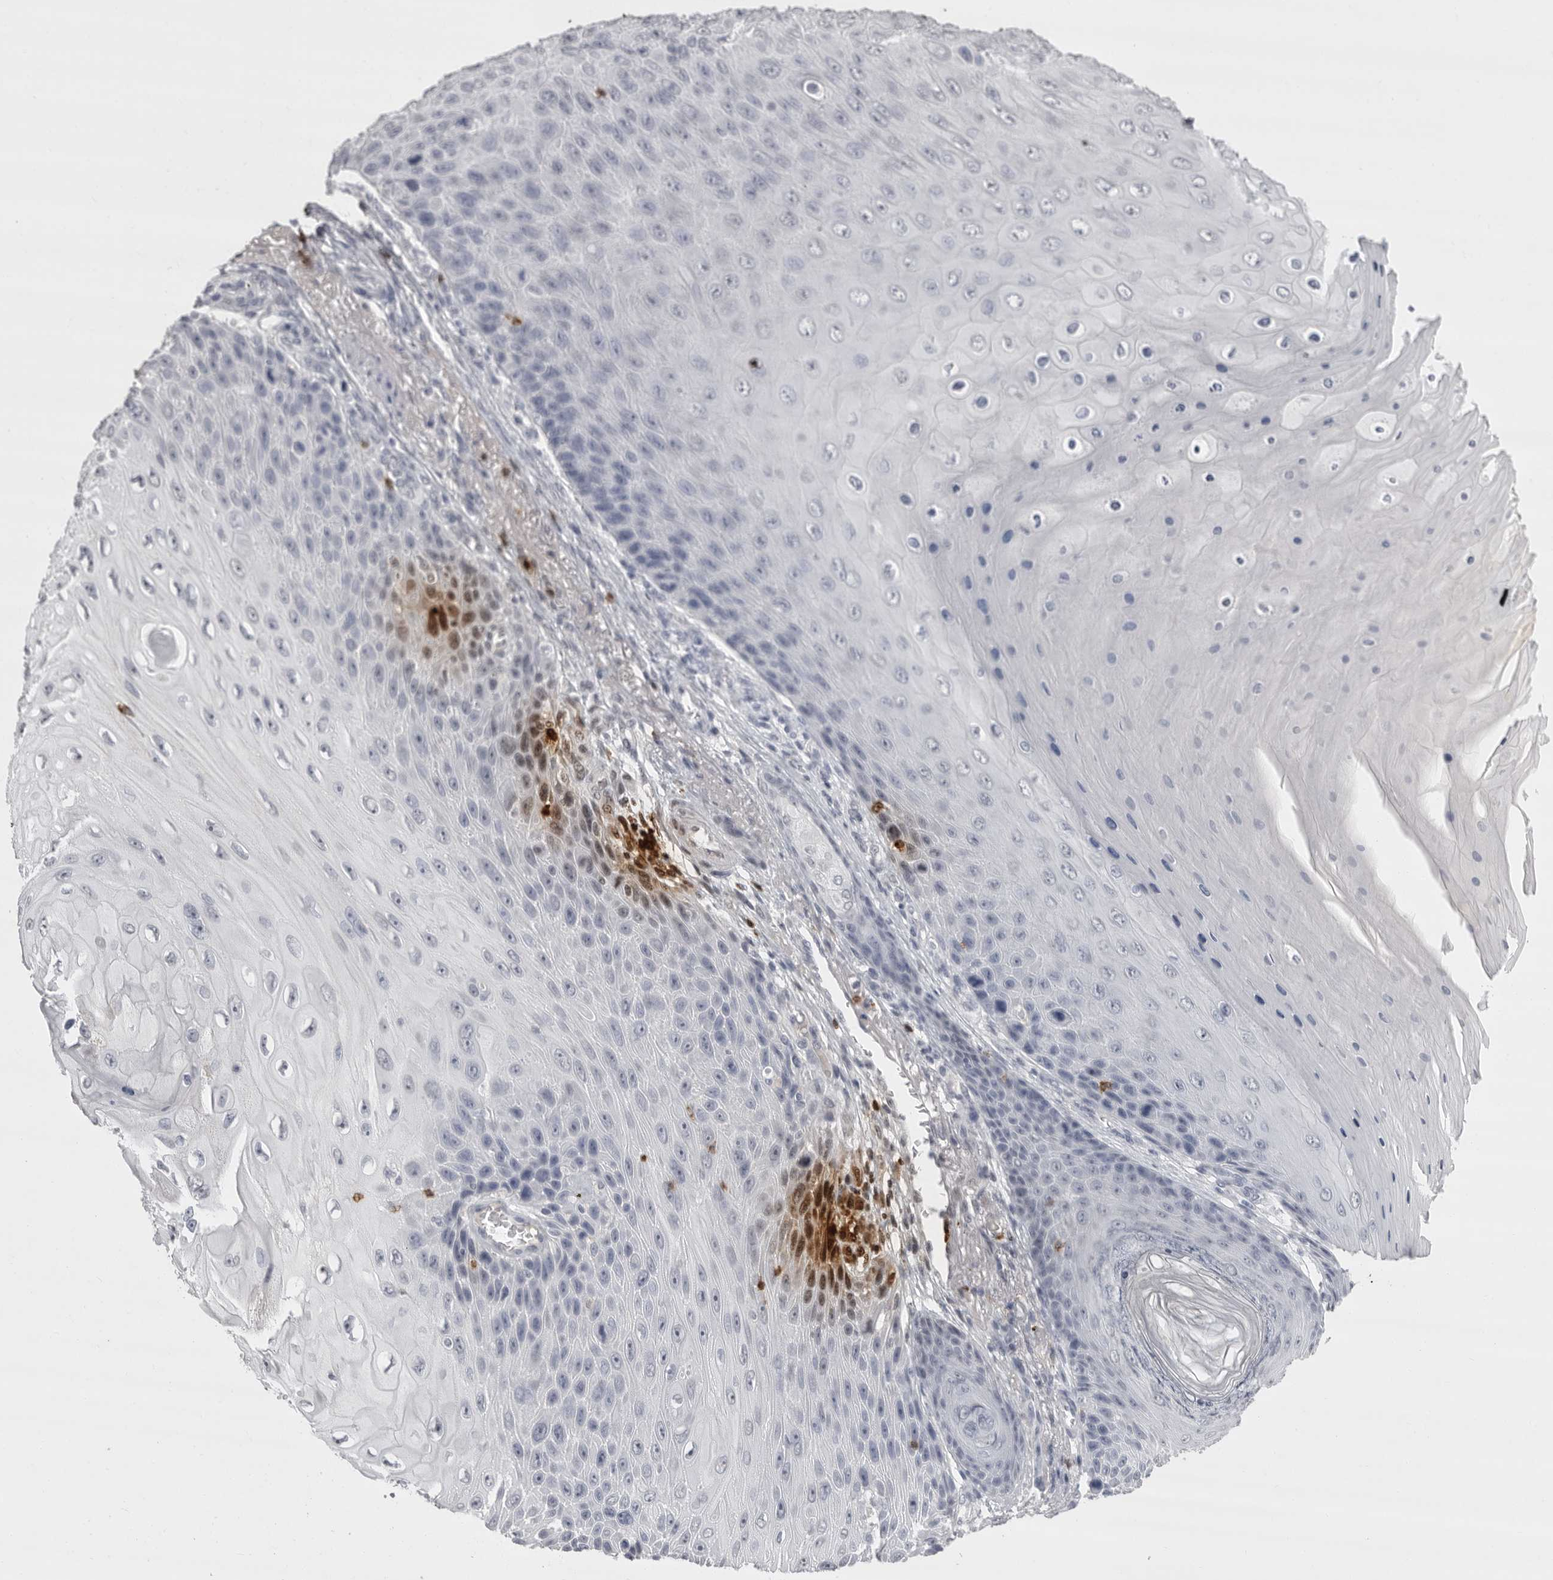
{"staining": {"intensity": "negative", "quantity": "none", "location": "none"}, "tissue": "skin cancer", "cell_type": "Tumor cells", "image_type": "cancer", "snomed": [{"axis": "morphology", "description": "Squamous cell carcinoma, NOS"}, {"axis": "topography", "description": "Skin"}], "caption": "Tumor cells are negative for brown protein staining in skin cancer (squamous cell carcinoma). (Brightfield microscopy of DAB immunohistochemistry (IHC) at high magnification).", "gene": "GNLY", "patient": {"sex": "female", "age": 88}}